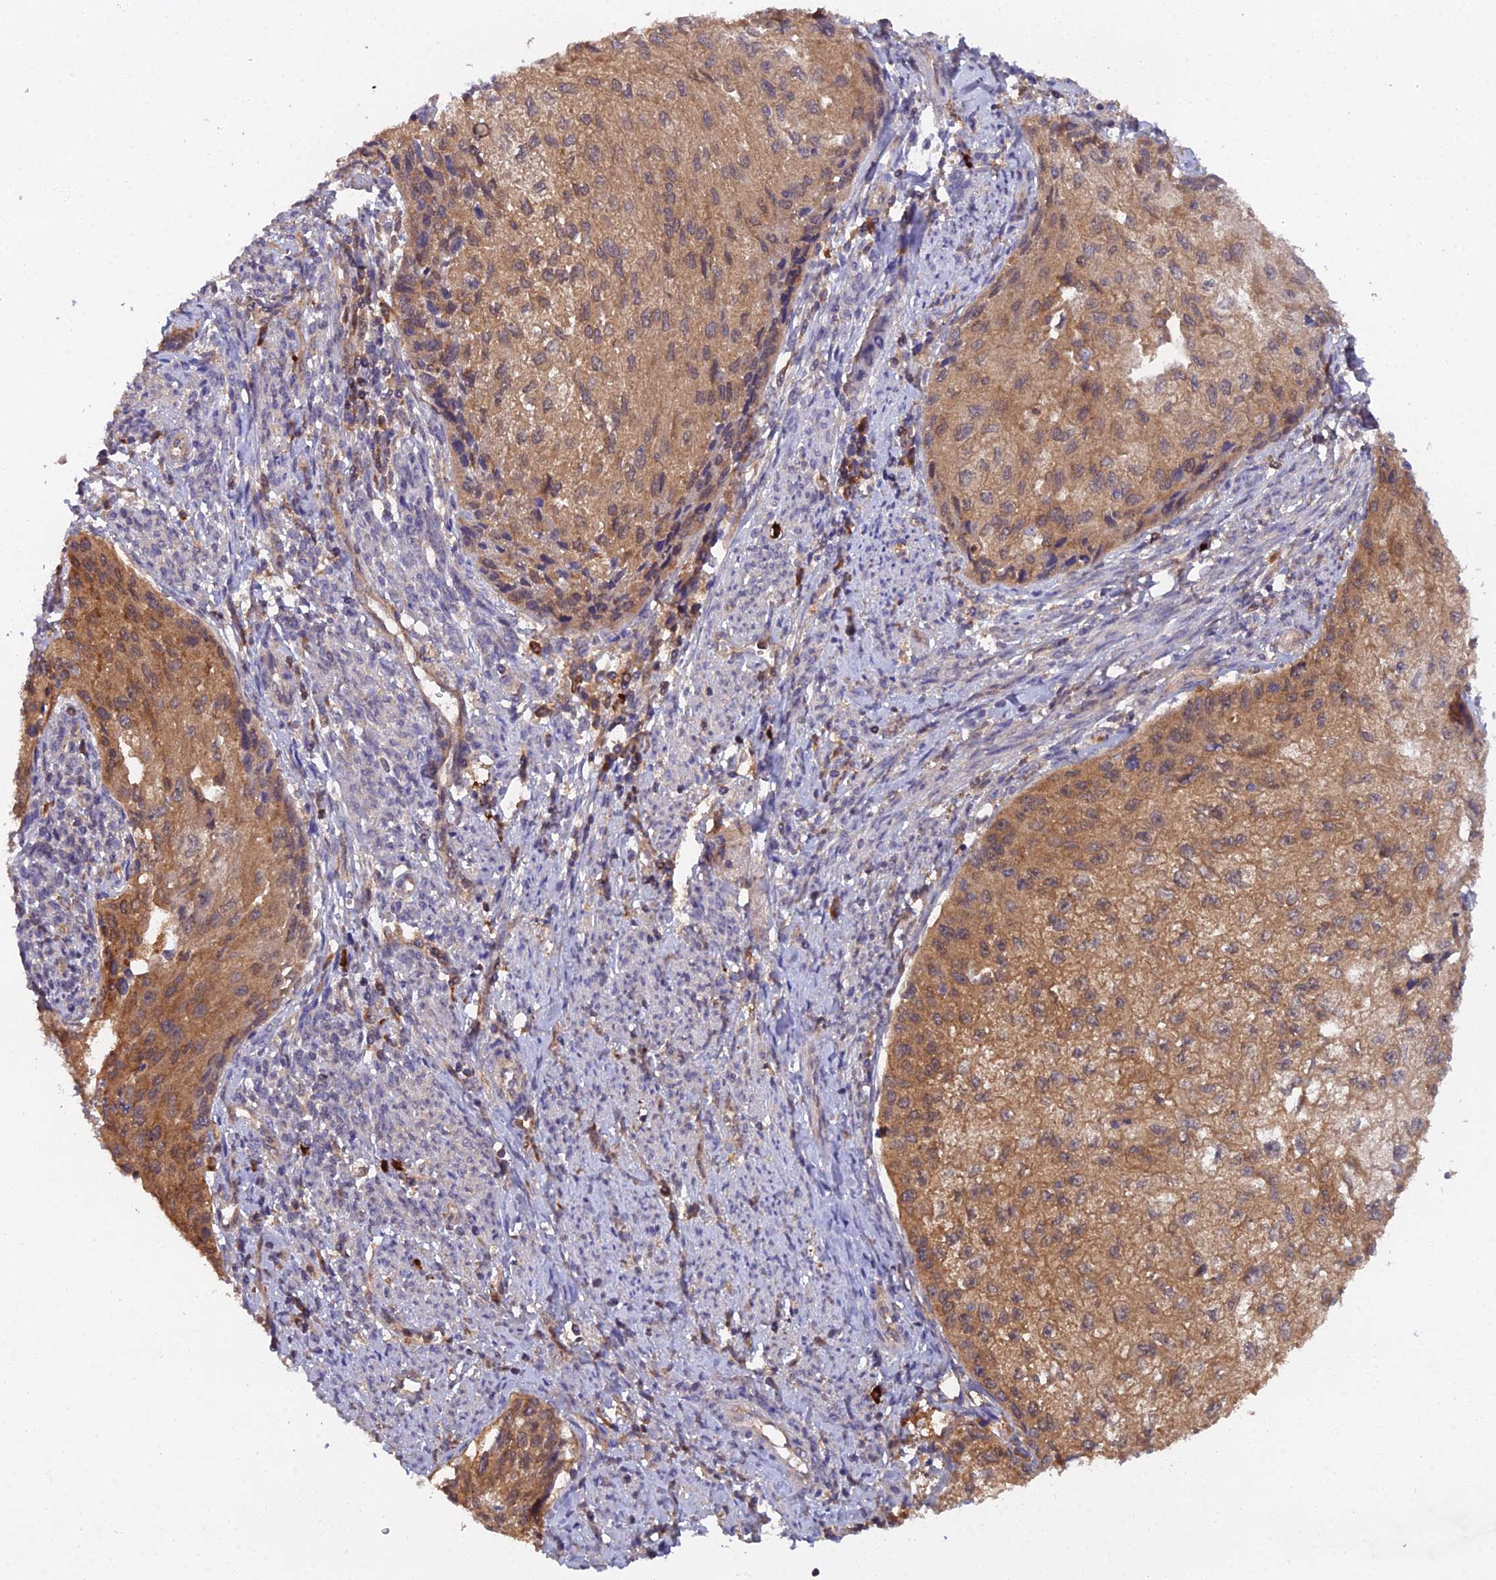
{"staining": {"intensity": "moderate", "quantity": ">75%", "location": "cytoplasmic/membranous"}, "tissue": "cervical cancer", "cell_type": "Tumor cells", "image_type": "cancer", "snomed": [{"axis": "morphology", "description": "Squamous cell carcinoma, NOS"}, {"axis": "topography", "description": "Cervix"}], "caption": "Cervical cancer (squamous cell carcinoma) stained with DAB (3,3'-diaminobenzidine) immunohistochemistry shows medium levels of moderate cytoplasmic/membranous expression in about >75% of tumor cells.", "gene": "TMEM258", "patient": {"sex": "female", "age": 67}}